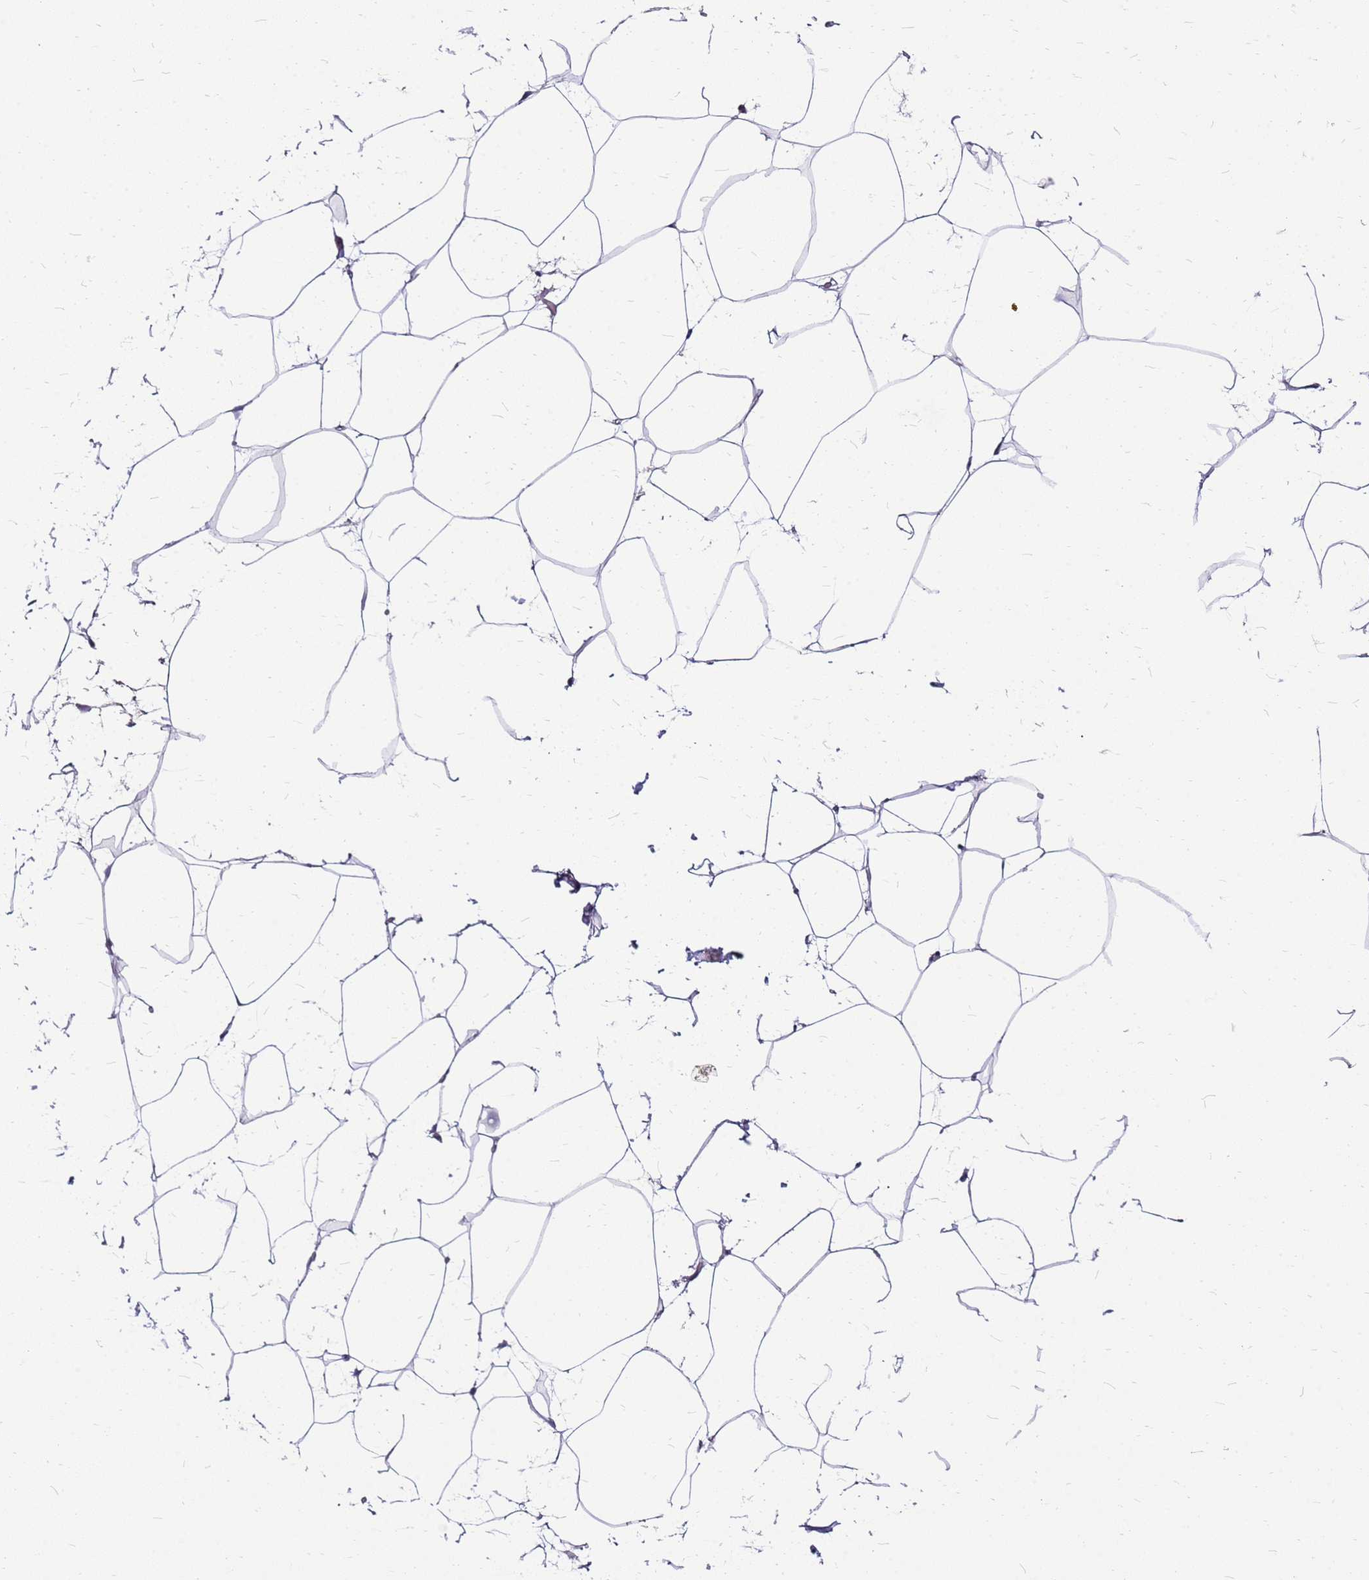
{"staining": {"intensity": "negative", "quantity": "none", "location": "none"}, "tissue": "adipose tissue", "cell_type": "Adipocytes", "image_type": "normal", "snomed": [{"axis": "morphology", "description": "Normal tissue, NOS"}, {"axis": "topography", "description": "Adipose tissue"}], "caption": "A high-resolution photomicrograph shows IHC staining of benign adipose tissue, which shows no significant expression in adipocytes.", "gene": "DCDC2B", "patient": {"sex": "female", "age": 37}}